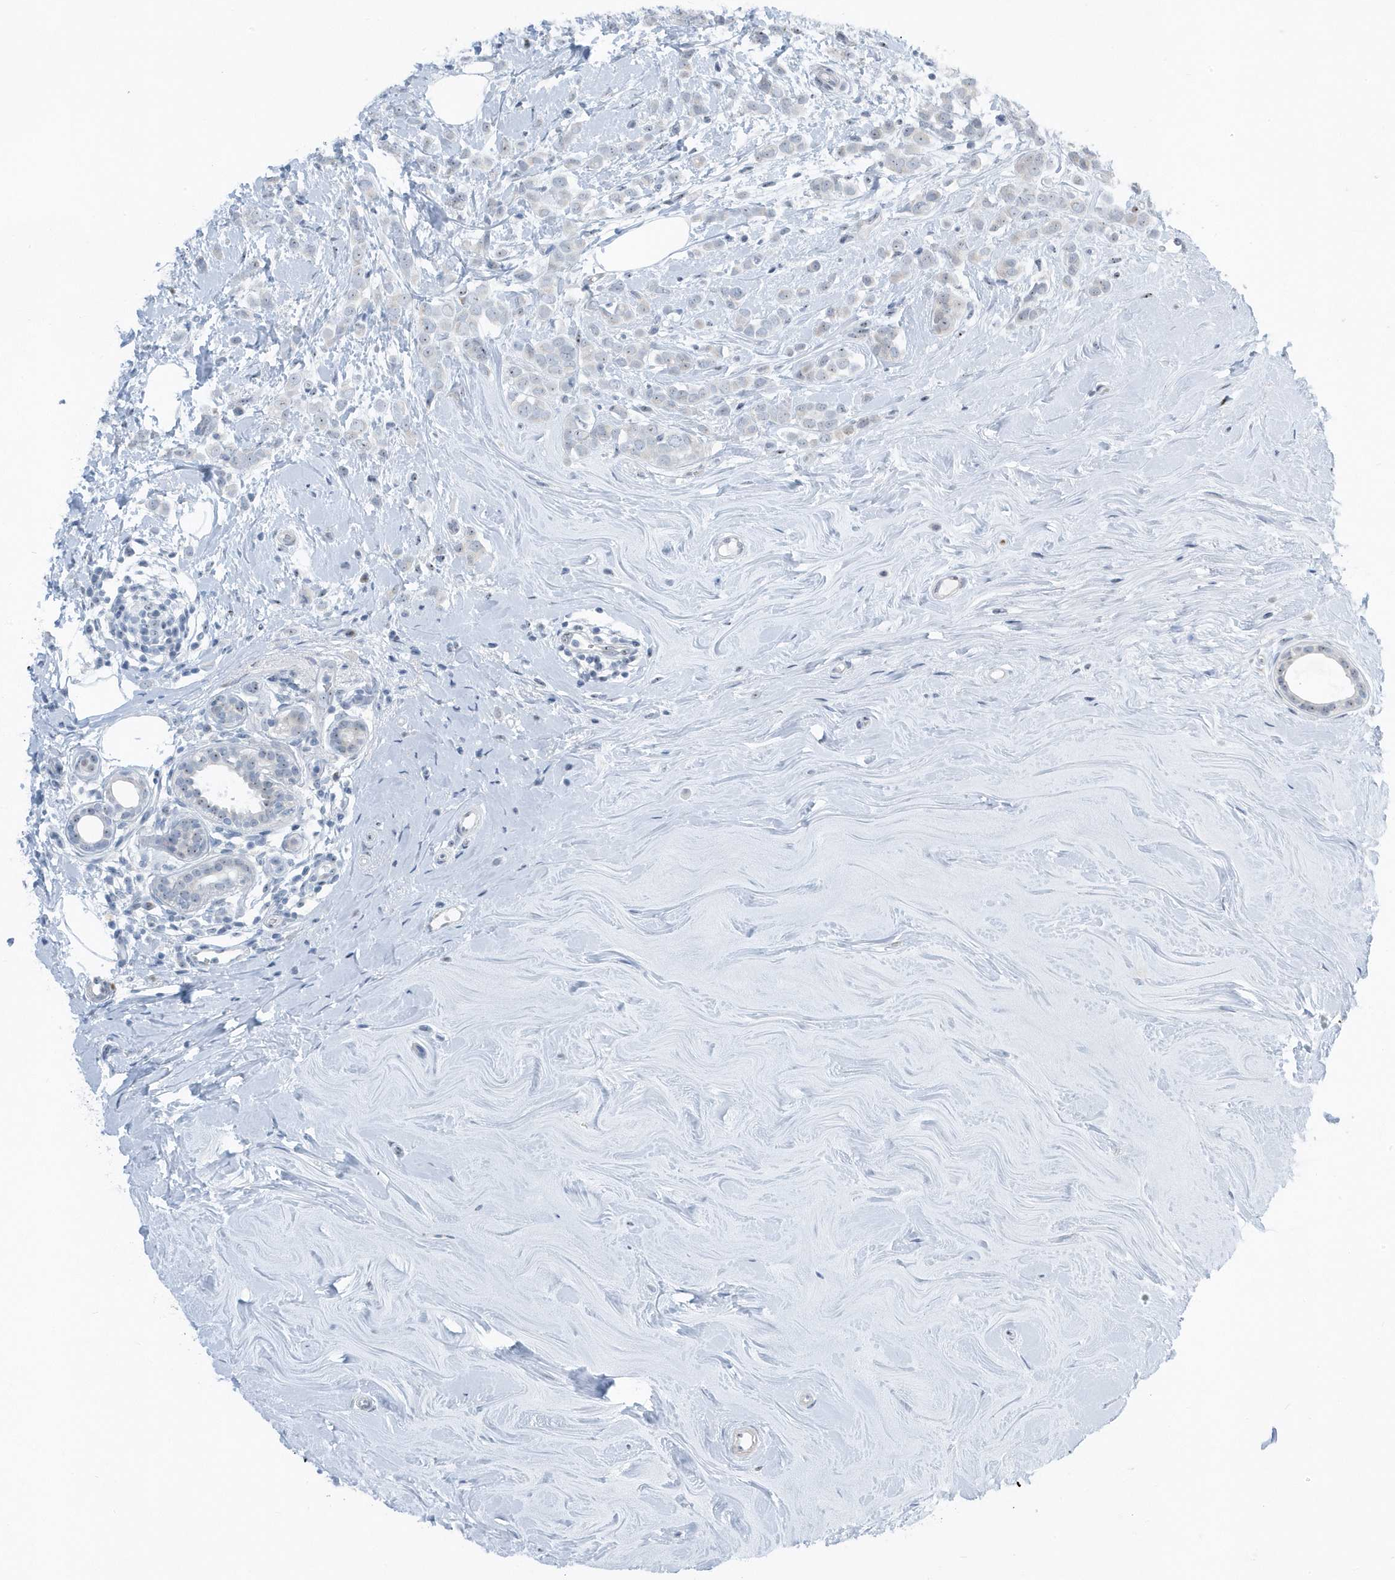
{"staining": {"intensity": "negative", "quantity": "none", "location": "none"}, "tissue": "breast cancer", "cell_type": "Tumor cells", "image_type": "cancer", "snomed": [{"axis": "morphology", "description": "Lobular carcinoma"}, {"axis": "topography", "description": "Breast"}], "caption": "Human breast cancer stained for a protein using immunohistochemistry shows no staining in tumor cells.", "gene": "RPF2", "patient": {"sex": "female", "age": 47}}